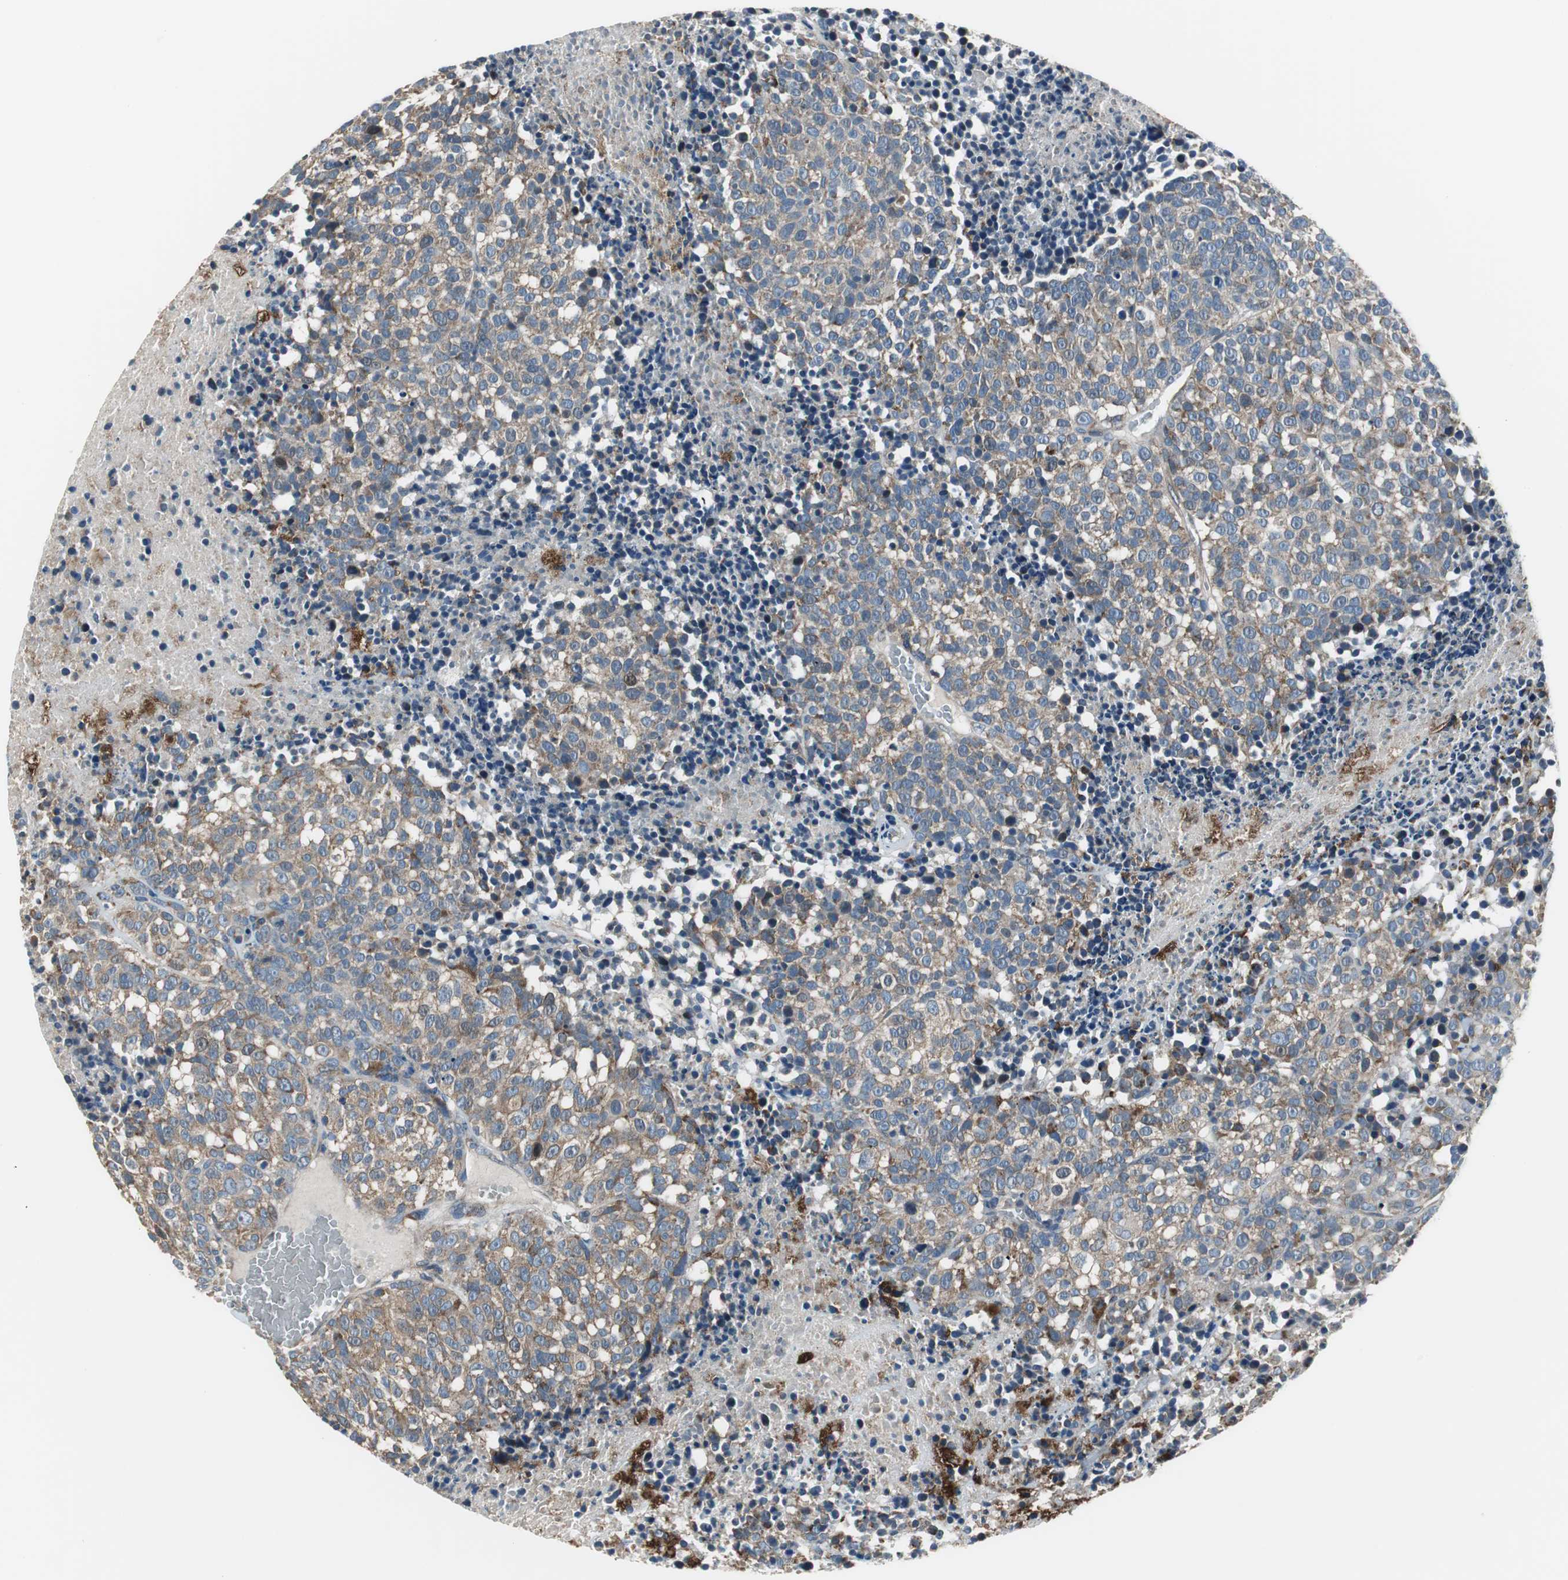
{"staining": {"intensity": "moderate", "quantity": ">75%", "location": "cytoplasmic/membranous"}, "tissue": "melanoma", "cell_type": "Tumor cells", "image_type": "cancer", "snomed": [{"axis": "morphology", "description": "Malignant melanoma, Metastatic site"}, {"axis": "topography", "description": "Cerebral cortex"}], "caption": "An image showing moderate cytoplasmic/membranous expression in about >75% of tumor cells in malignant melanoma (metastatic site), as visualized by brown immunohistochemical staining.", "gene": "PI4KB", "patient": {"sex": "female", "age": 52}}